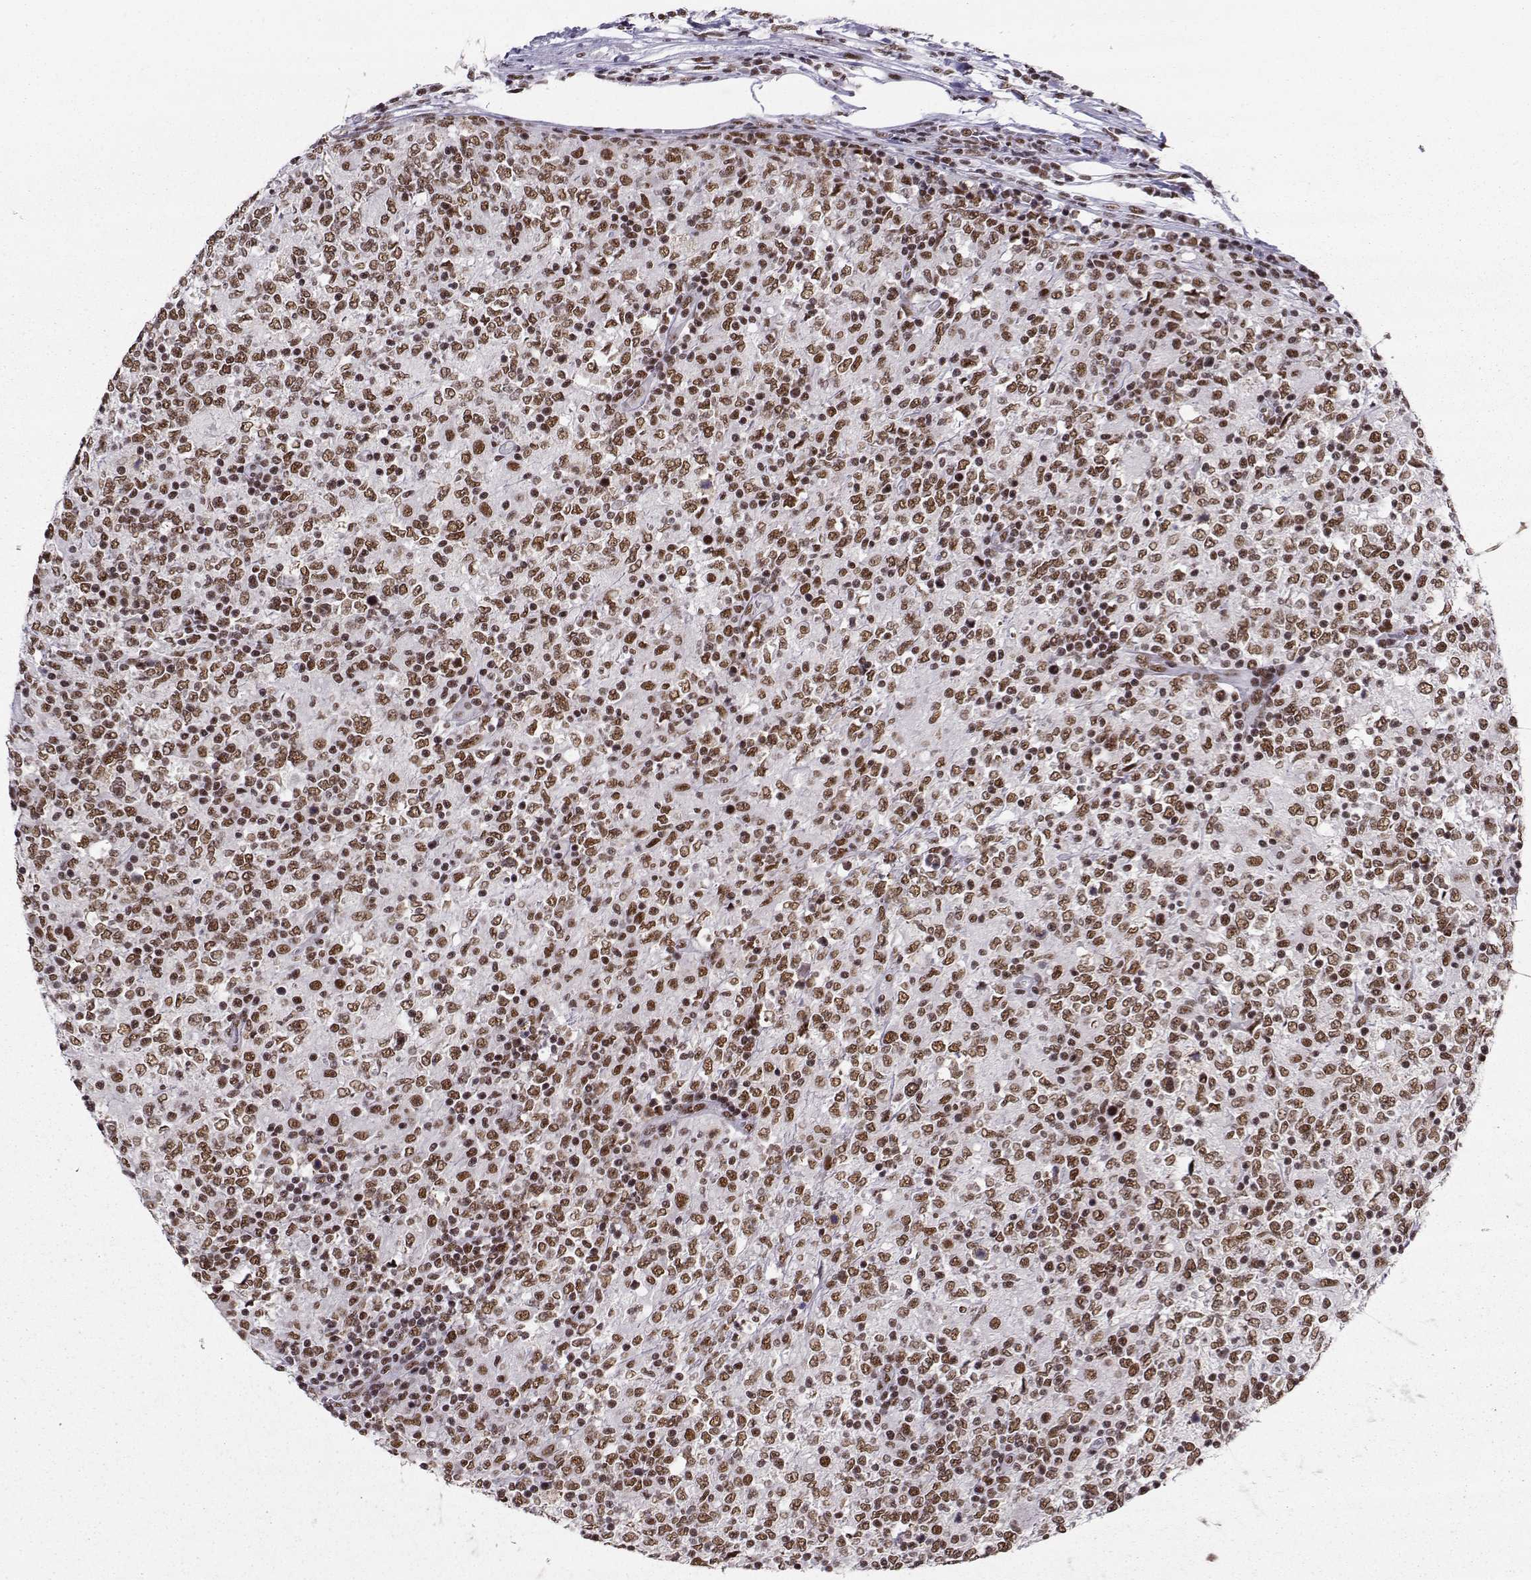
{"staining": {"intensity": "moderate", "quantity": ">75%", "location": "nuclear"}, "tissue": "lymphoma", "cell_type": "Tumor cells", "image_type": "cancer", "snomed": [{"axis": "morphology", "description": "Malignant lymphoma, non-Hodgkin's type, High grade"}, {"axis": "topography", "description": "Lymph node"}], "caption": "This micrograph exhibits lymphoma stained with immunohistochemistry (IHC) to label a protein in brown. The nuclear of tumor cells show moderate positivity for the protein. Nuclei are counter-stained blue.", "gene": "SNRPB2", "patient": {"sex": "female", "age": 84}}